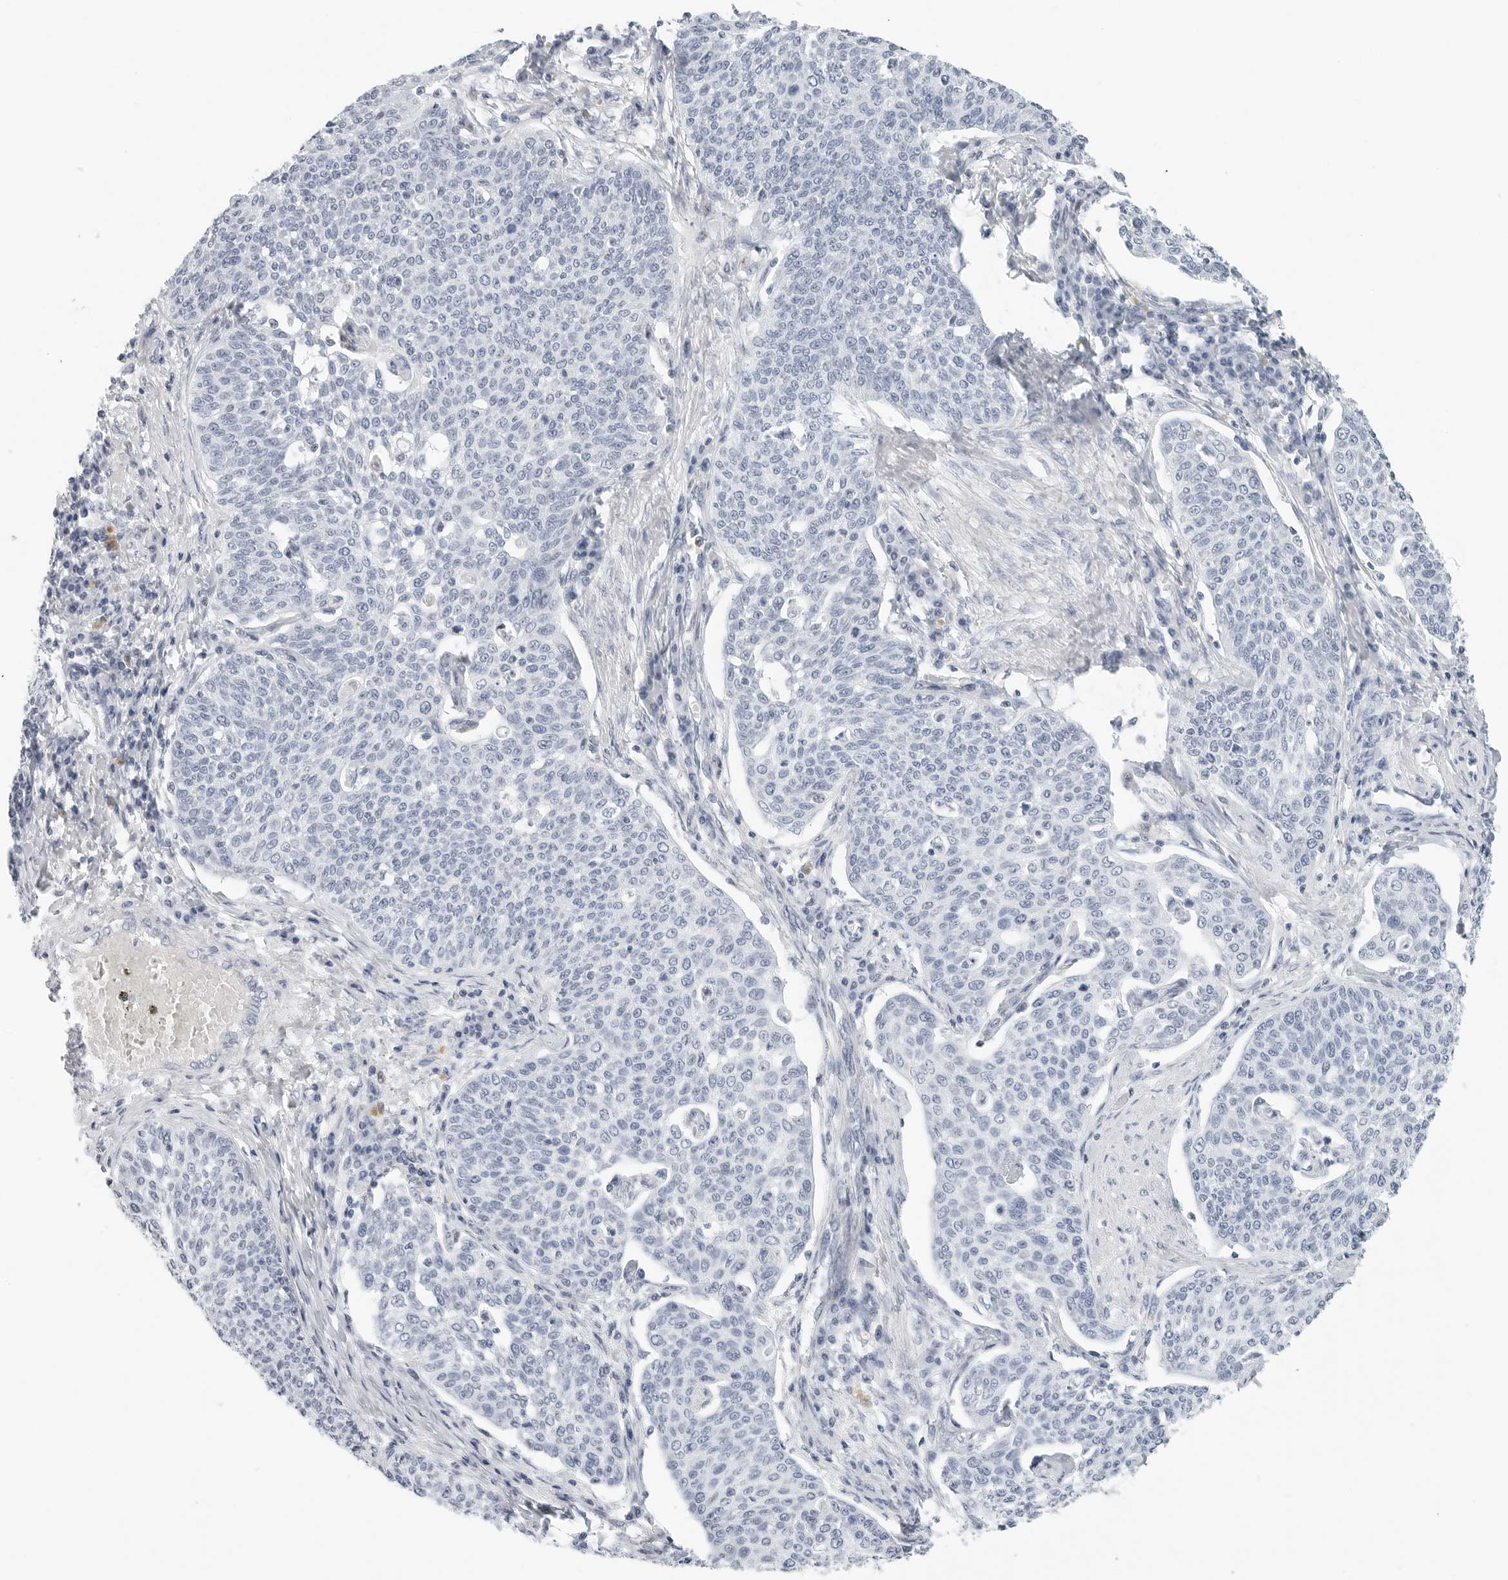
{"staining": {"intensity": "negative", "quantity": "none", "location": "none"}, "tissue": "cervical cancer", "cell_type": "Tumor cells", "image_type": "cancer", "snomed": [{"axis": "morphology", "description": "Squamous cell carcinoma, NOS"}, {"axis": "topography", "description": "Cervix"}], "caption": "An immunohistochemistry photomicrograph of cervical cancer (squamous cell carcinoma) is shown. There is no staining in tumor cells of cervical cancer (squamous cell carcinoma).", "gene": "TSEN2", "patient": {"sex": "female", "age": 34}}